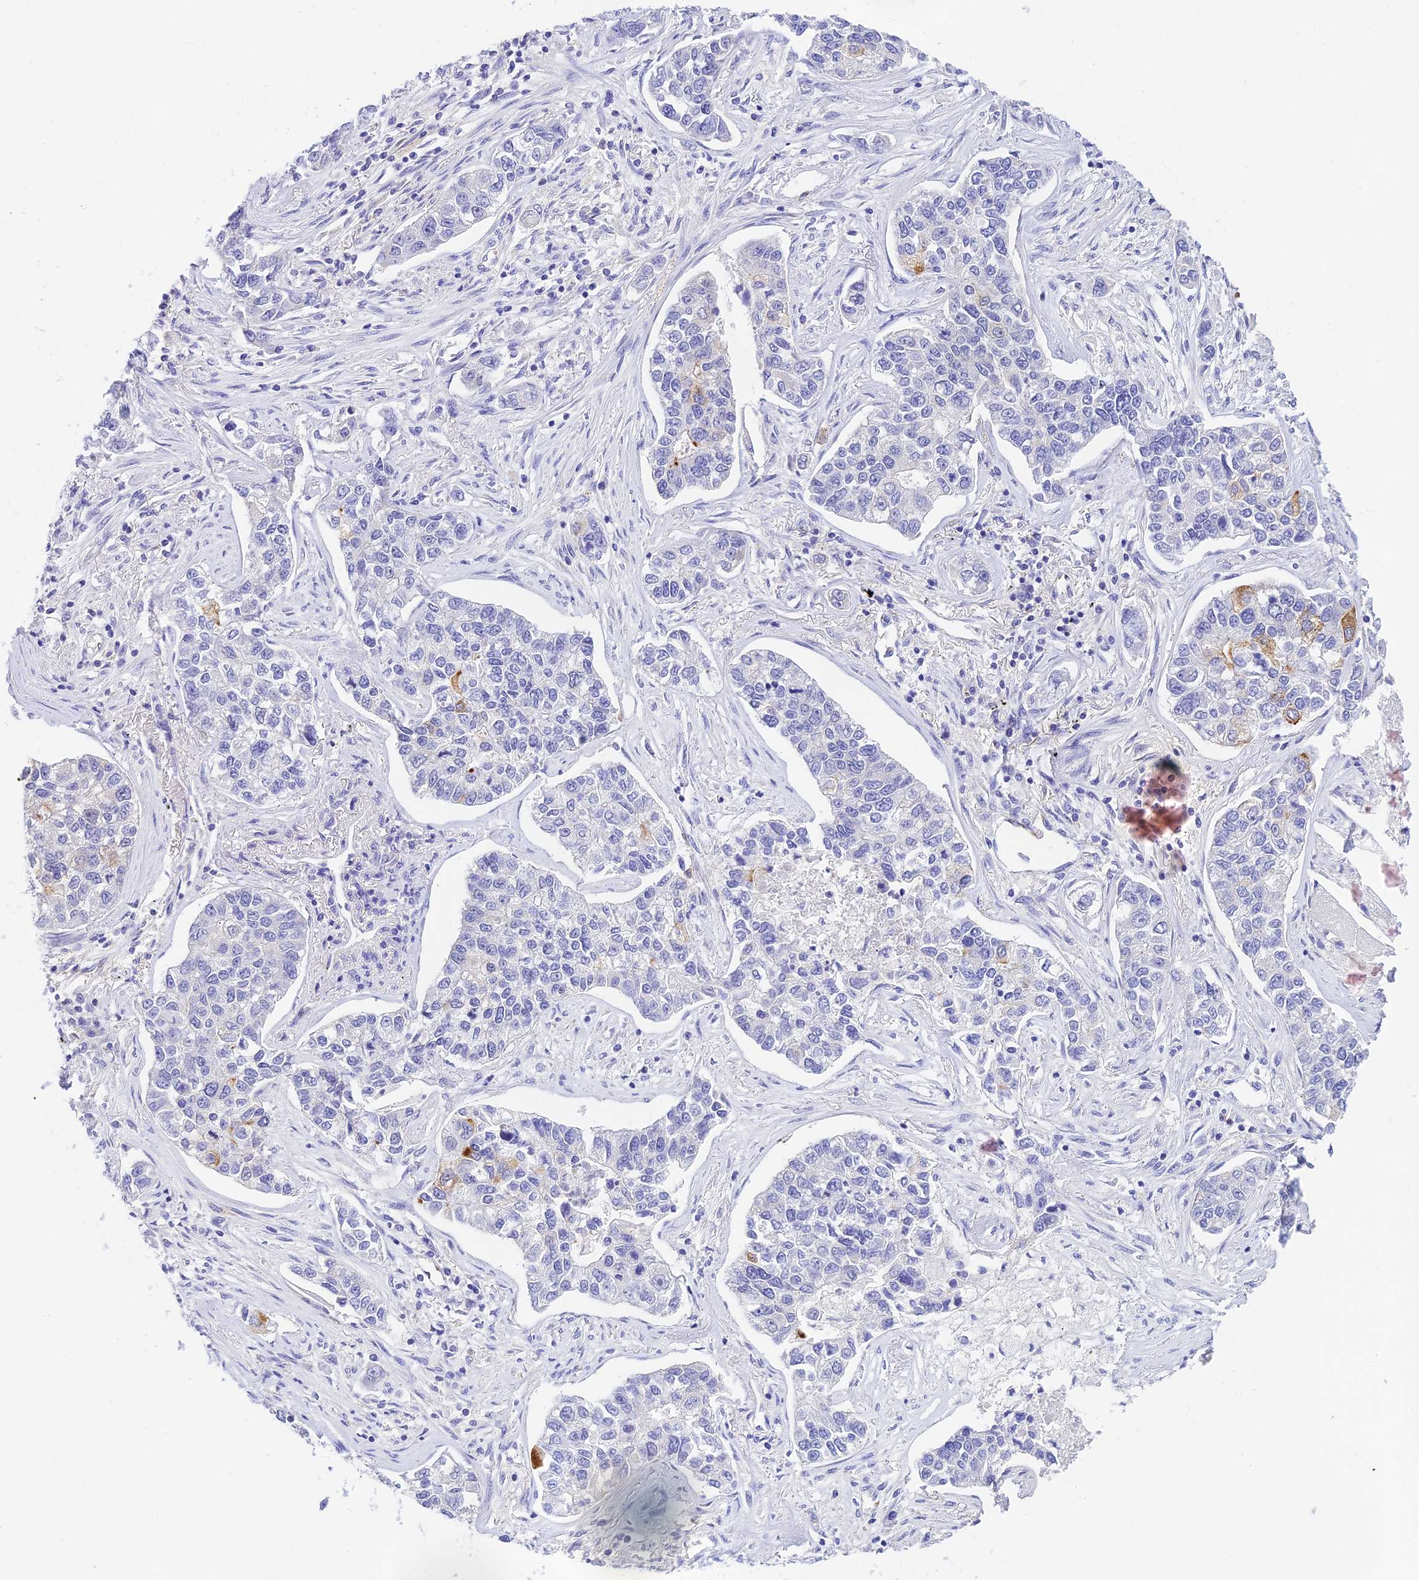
{"staining": {"intensity": "strong", "quantity": "<25%", "location": "cytoplasmic/membranous"}, "tissue": "lung cancer", "cell_type": "Tumor cells", "image_type": "cancer", "snomed": [{"axis": "morphology", "description": "Adenocarcinoma, NOS"}, {"axis": "topography", "description": "Lung"}], "caption": "Immunohistochemical staining of human lung adenocarcinoma displays medium levels of strong cytoplasmic/membranous protein expression in approximately <25% of tumor cells.", "gene": "HDHD2", "patient": {"sex": "male", "age": 49}}